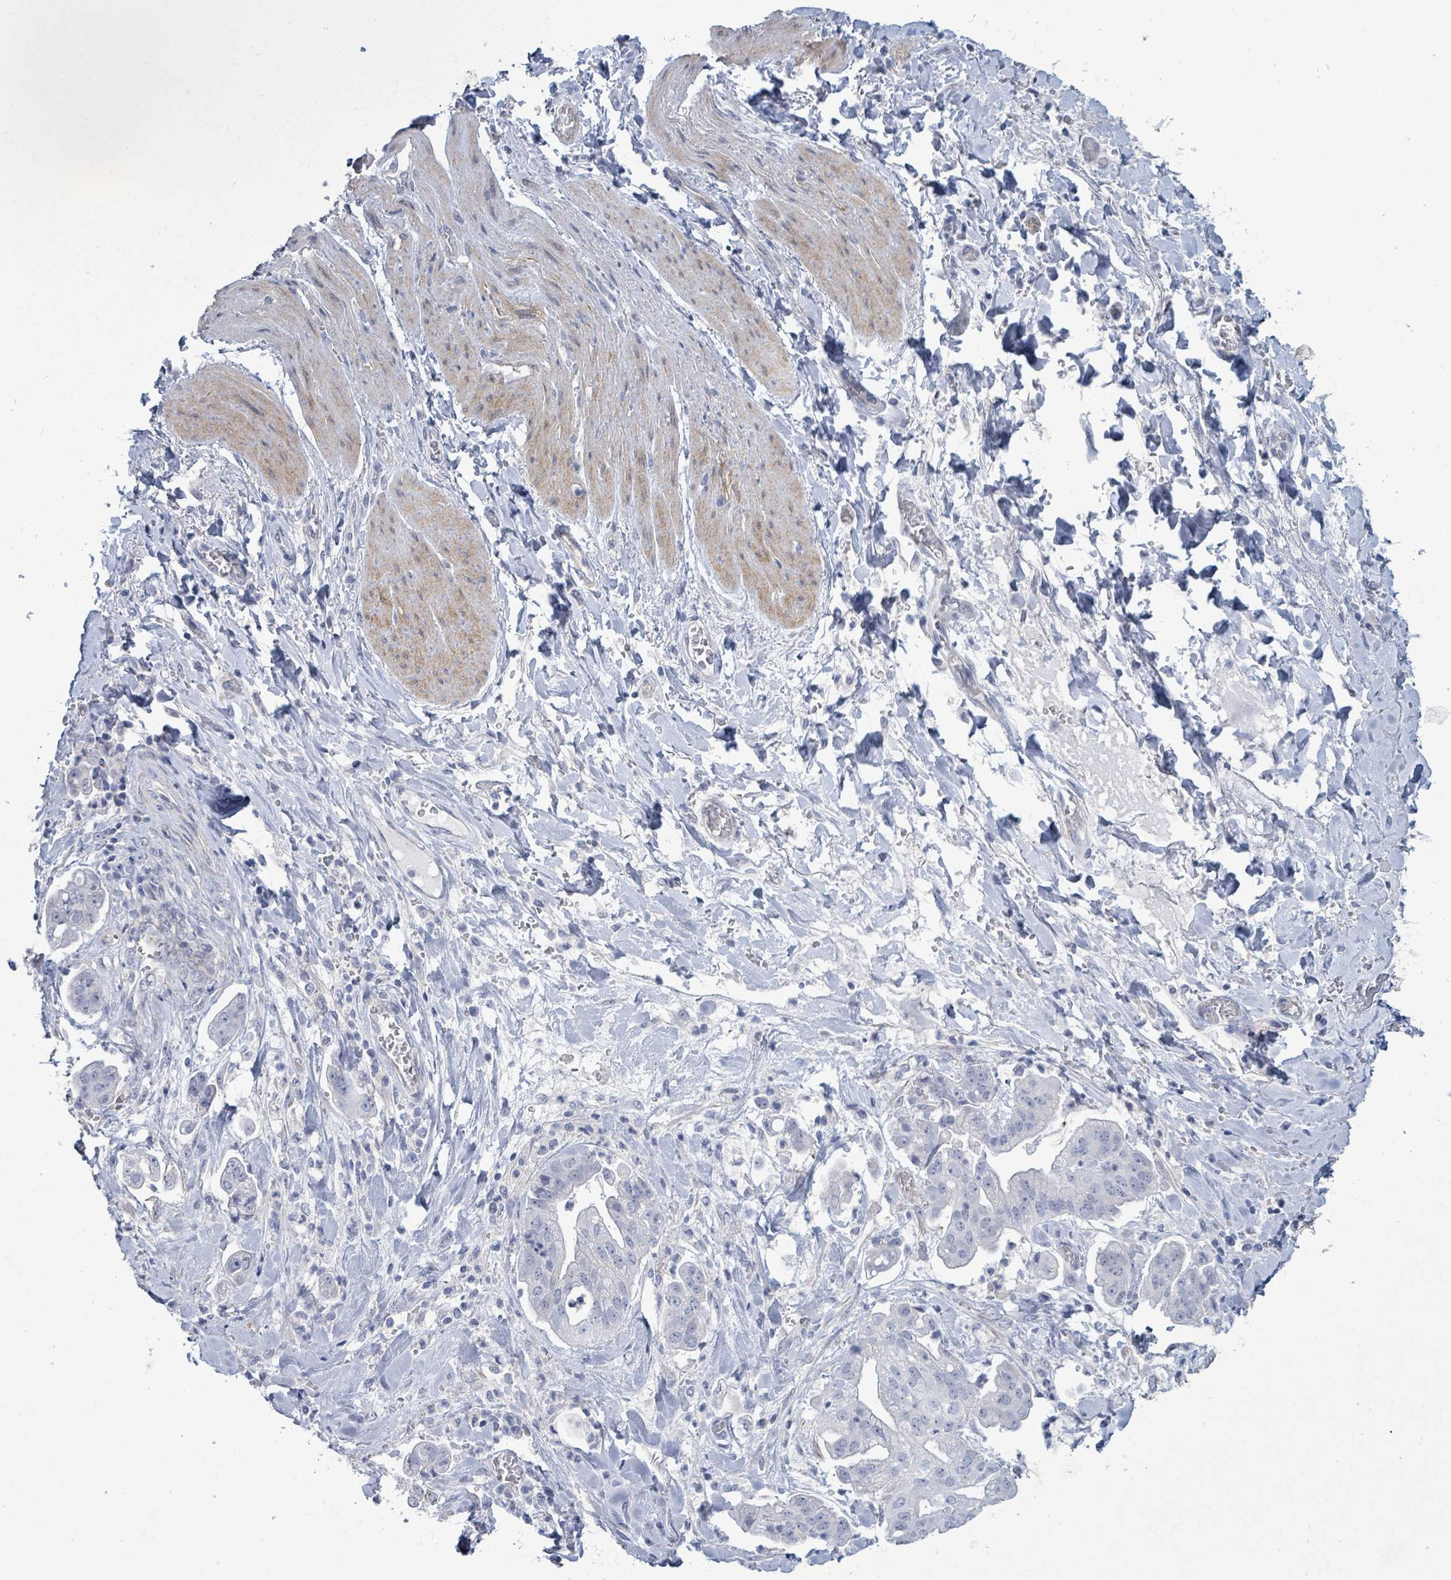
{"staining": {"intensity": "negative", "quantity": "none", "location": "none"}, "tissue": "stomach cancer", "cell_type": "Tumor cells", "image_type": "cancer", "snomed": [{"axis": "morphology", "description": "Adenocarcinoma, NOS"}, {"axis": "topography", "description": "Stomach"}], "caption": "High magnification brightfield microscopy of stomach cancer (adenocarcinoma) stained with DAB (3,3'-diaminobenzidine) (brown) and counterstained with hematoxylin (blue): tumor cells show no significant positivity. Brightfield microscopy of immunohistochemistry stained with DAB (3,3'-diaminobenzidine) (brown) and hematoxylin (blue), captured at high magnification.", "gene": "PKLR", "patient": {"sex": "male", "age": 62}}